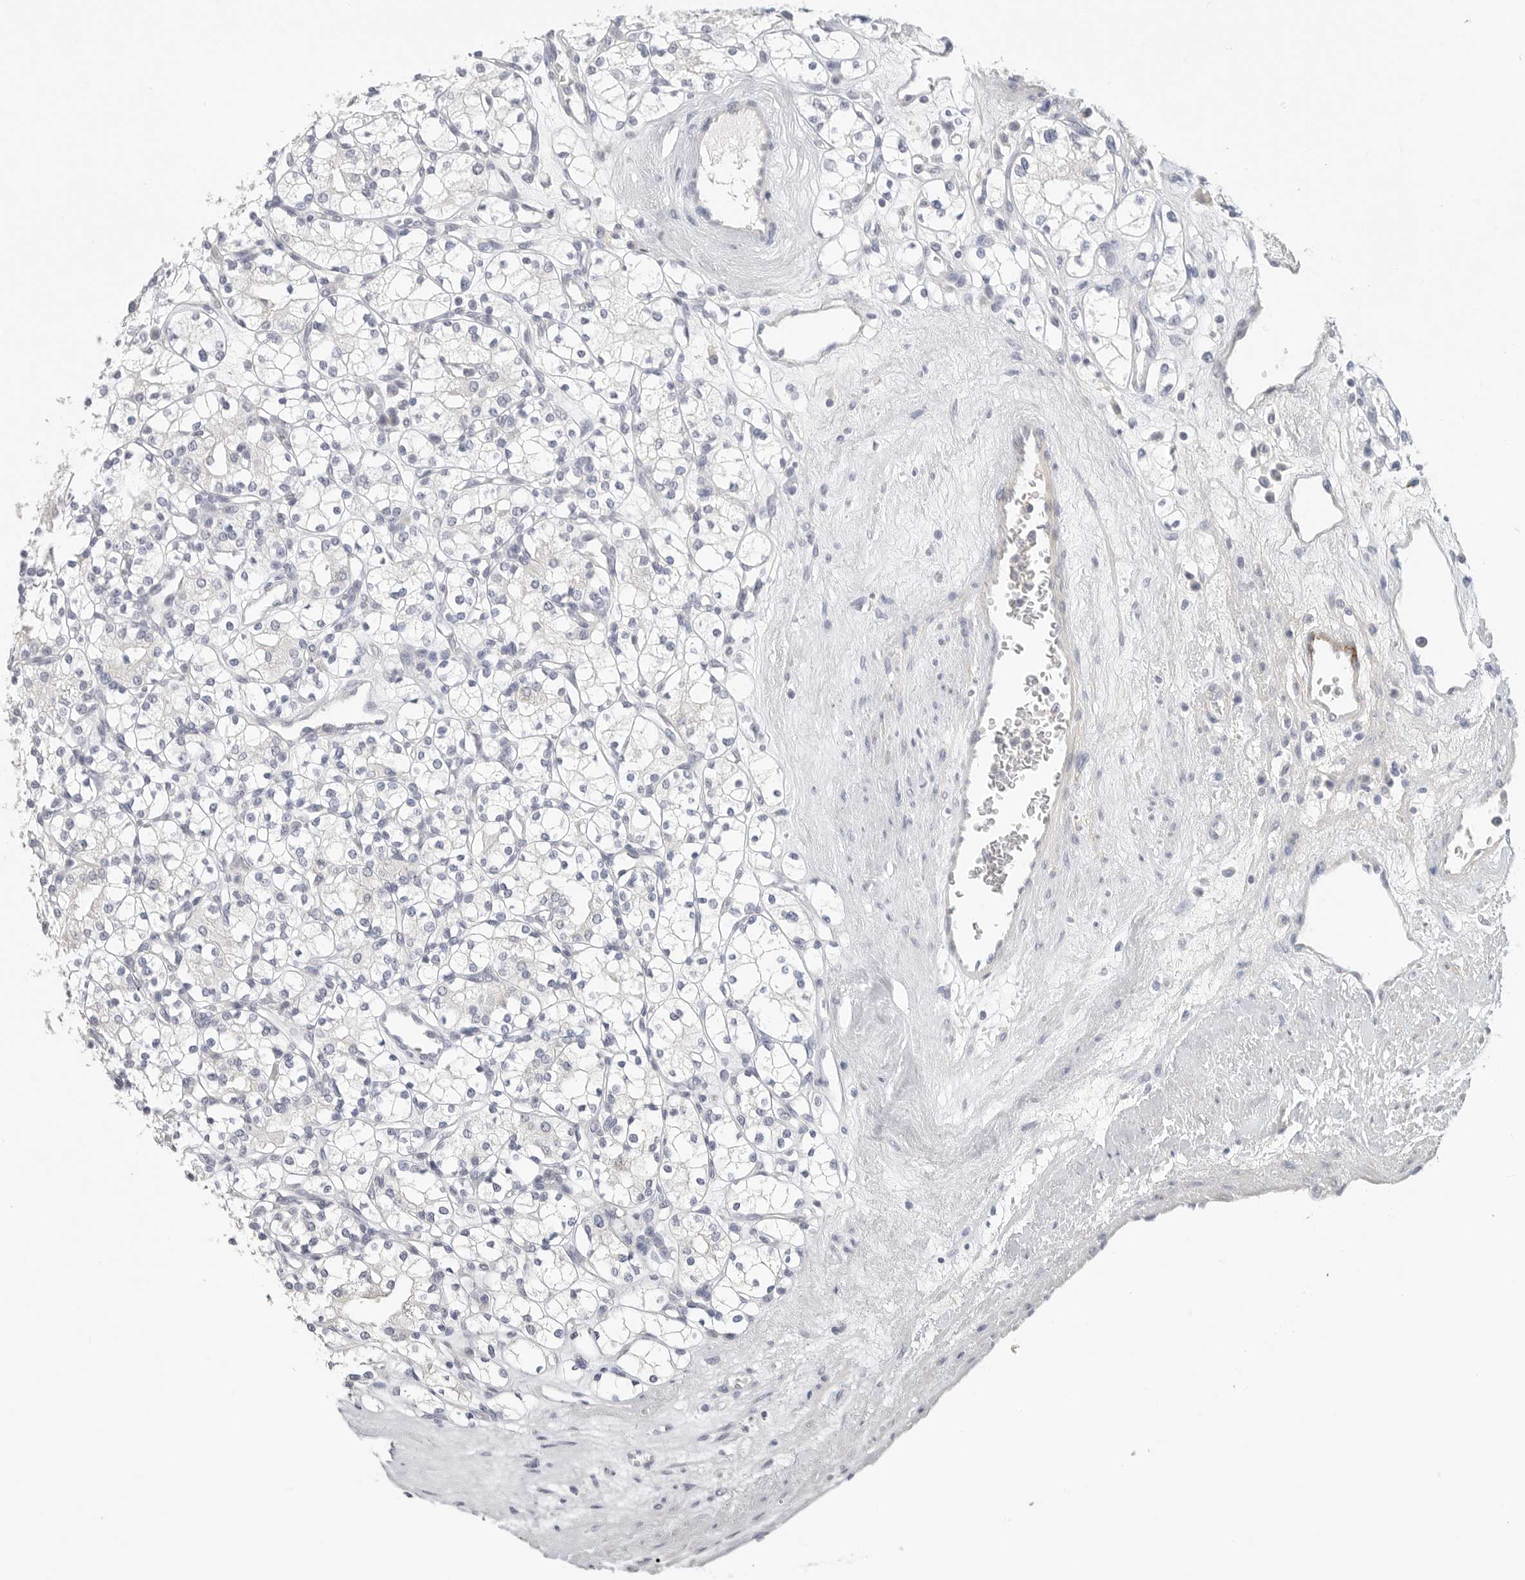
{"staining": {"intensity": "negative", "quantity": "none", "location": "none"}, "tissue": "renal cancer", "cell_type": "Tumor cells", "image_type": "cancer", "snomed": [{"axis": "morphology", "description": "Adenocarcinoma, NOS"}, {"axis": "topography", "description": "Kidney"}], "caption": "This is an immunohistochemistry photomicrograph of renal cancer. There is no expression in tumor cells.", "gene": "FBN2", "patient": {"sex": "male", "age": 77}}